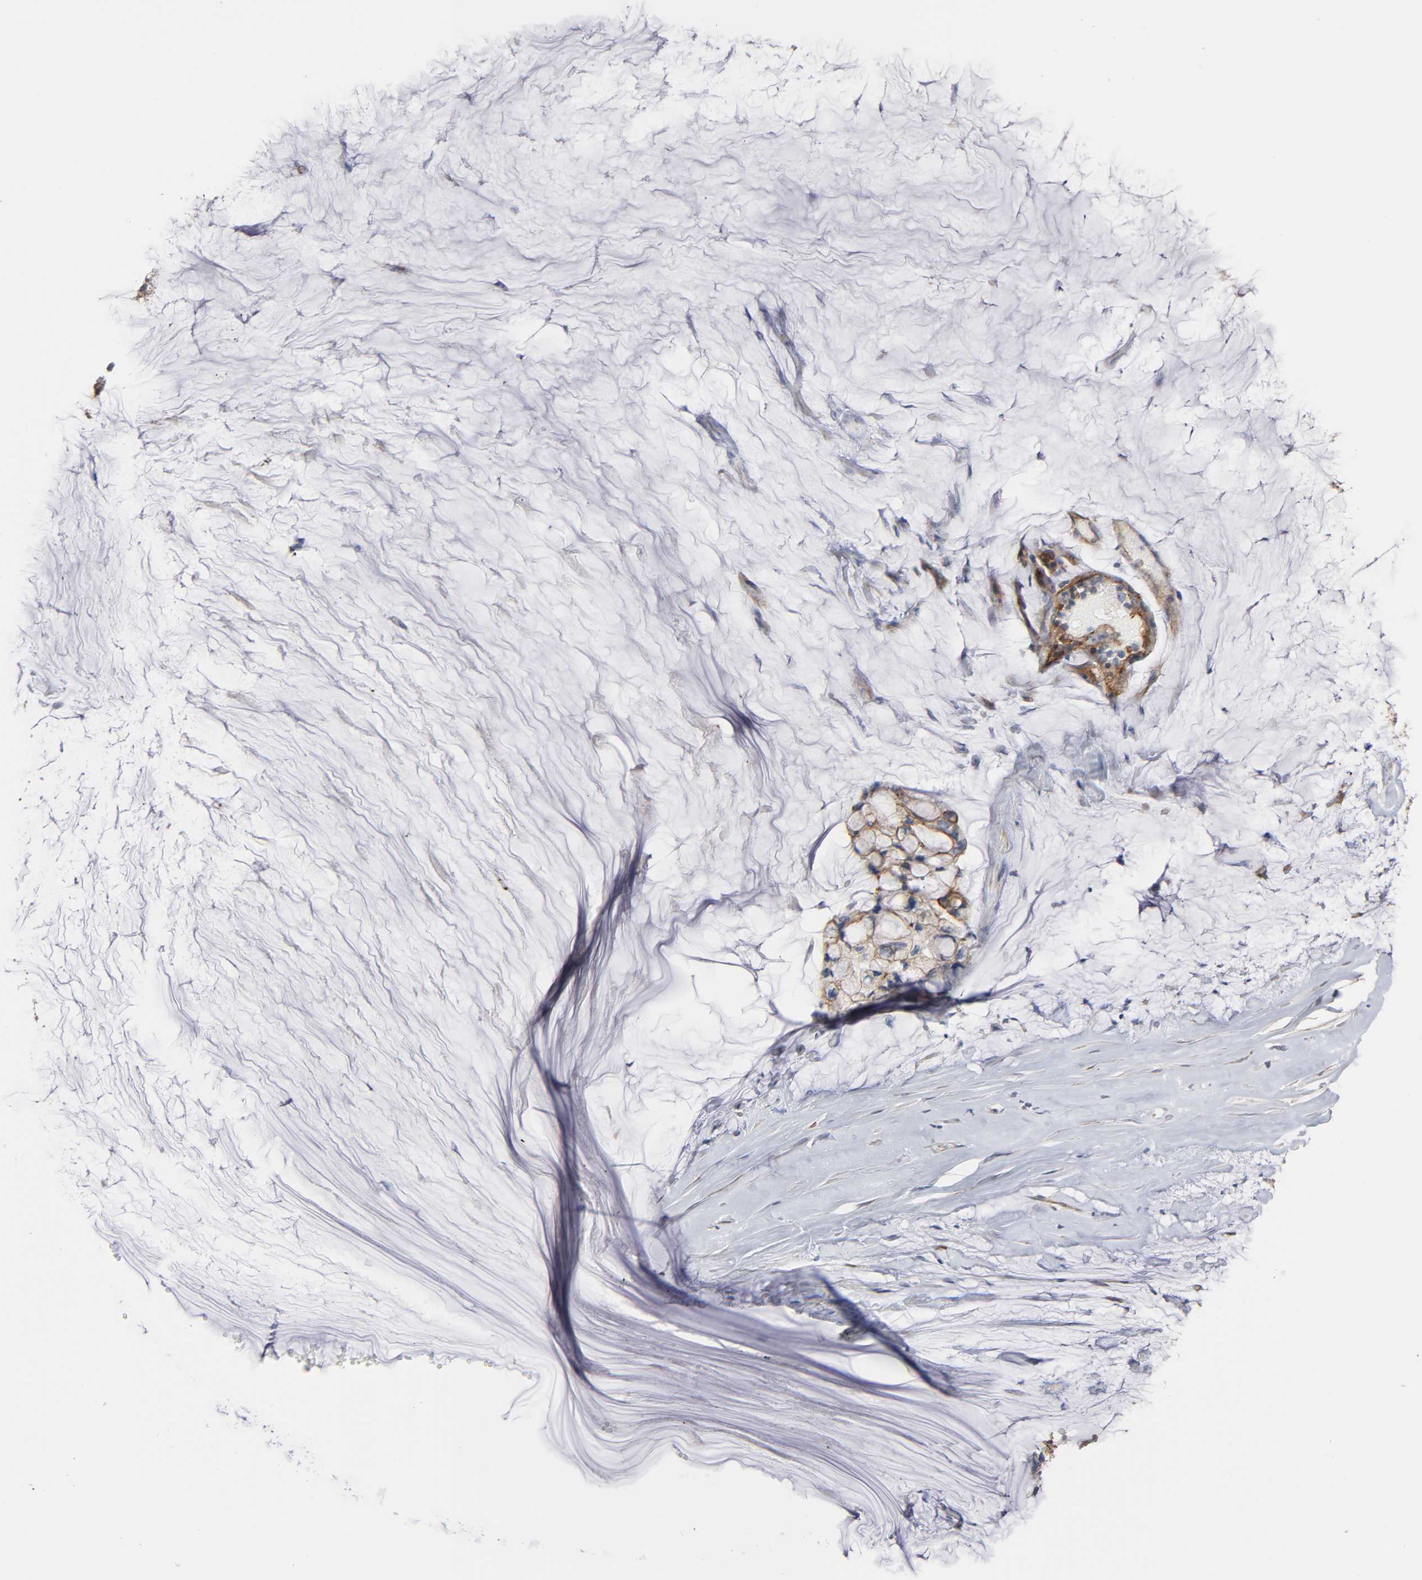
{"staining": {"intensity": "moderate", "quantity": "25%-75%", "location": "cytoplasmic/membranous"}, "tissue": "ovarian cancer", "cell_type": "Tumor cells", "image_type": "cancer", "snomed": [{"axis": "morphology", "description": "Cystadenocarcinoma, mucinous, NOS"}, {"axis": "topography", "description": "Ovary"}], "caption": "Protein staining reveals moderate cytoplasmic/membranous expression in approximately 25%-75% of tumor cells in ovarian cancer.", "gene": "SPTAN1", "patient": {"sex": "female", "age": 39}}